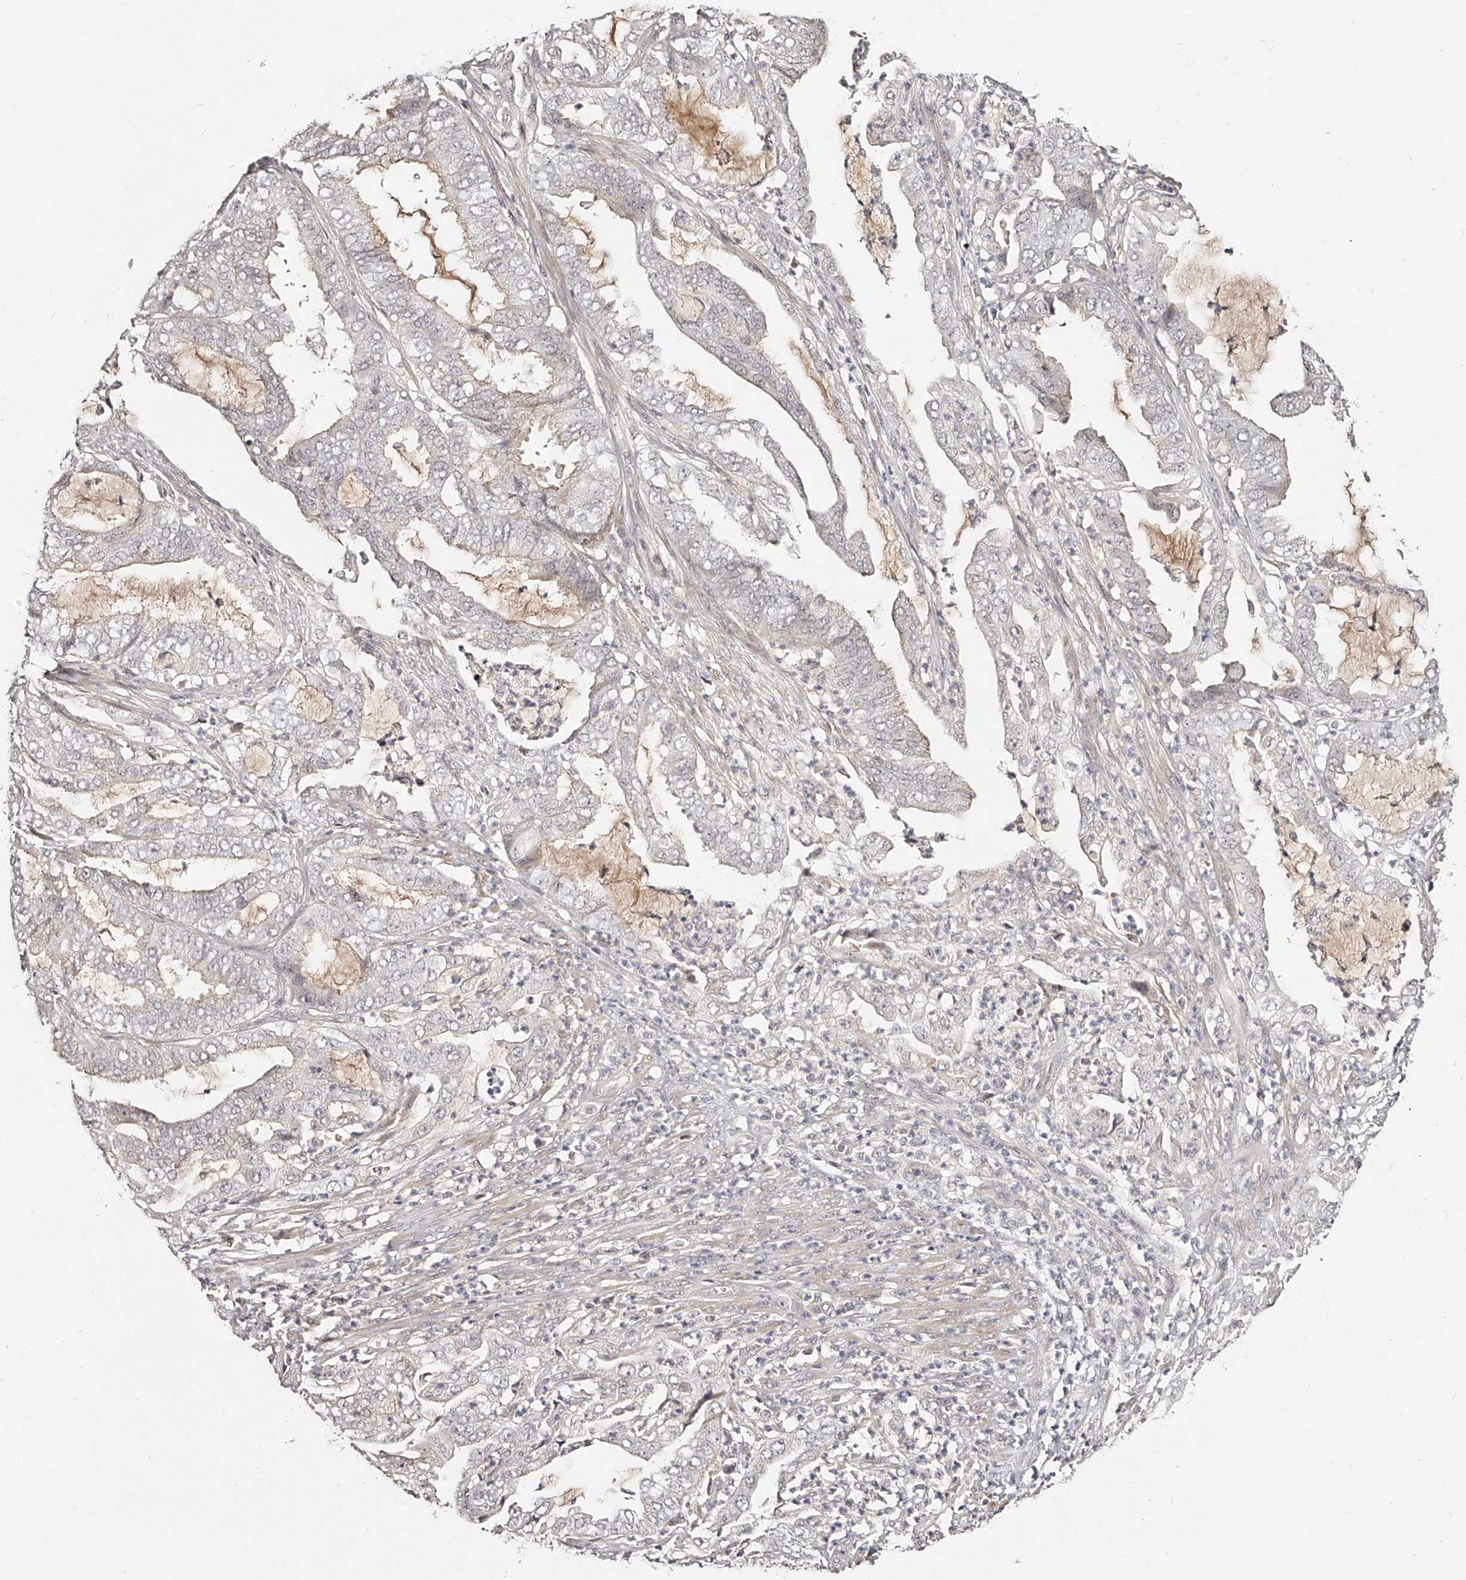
{"staining": {"intensity": "negative", "quantity": "none", "location": "none"}, "tissue": "endometrial cancer", "cell_type": "Tumor cells", "image_type": "cancer", "snomed": [{"axis": "morphology", "description": "Adenocarcinoma, NOS"}, {"axis": "topography", "description": "Endometrium"}], "caption": "The histopathology image reveals no staining of tumor cells in endometrial cancer (adenocarcinoma).", "gene": "ZNF789", "patient": {"sex": "female", "age": 51}}